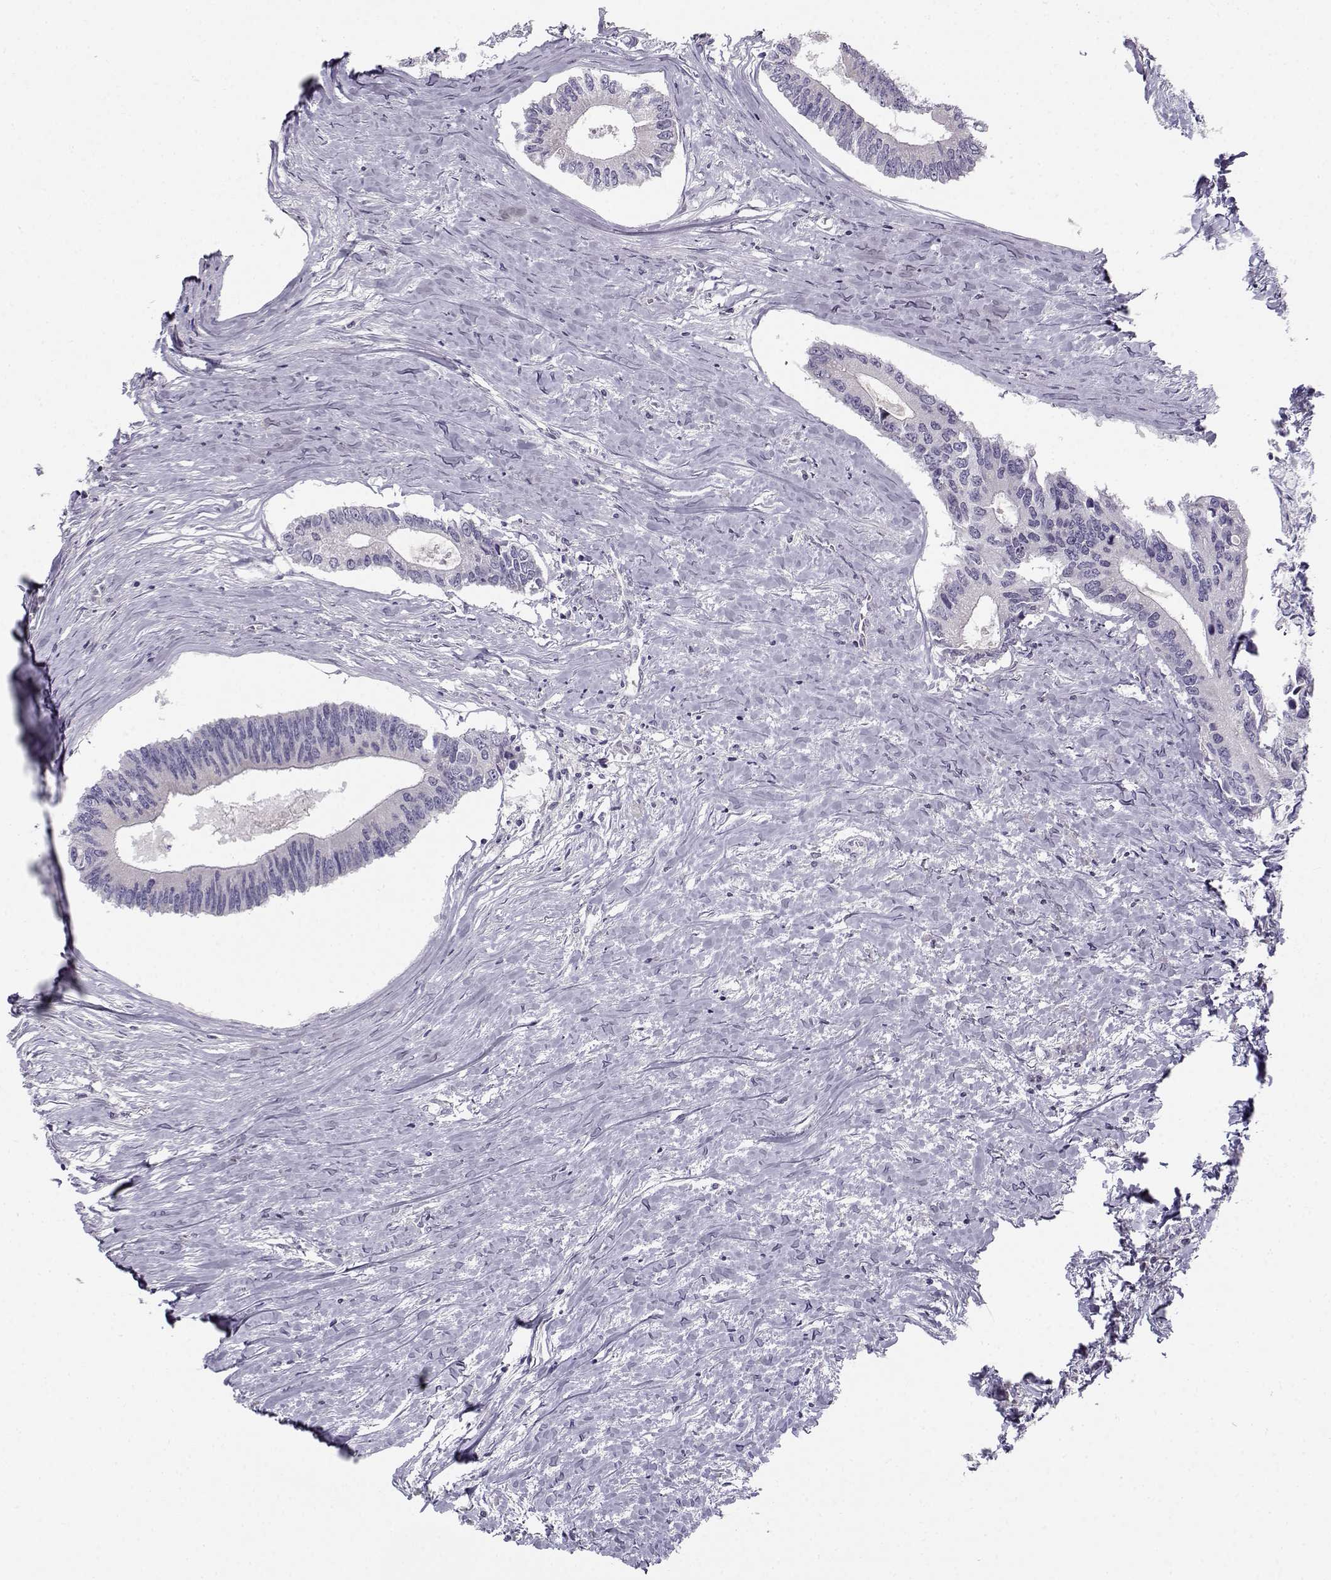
{"staining": {"intensity": "negative", "quantity": "none", "location": "none"}, "tissue": "colorectal cancer", "cell_type": "Tumor cells", "image_type": "cancer", "snomed": [{"axis": "morphology", "description": "Adenocarcinoma, NOS"}, {"axis": "topography", "description": "Colon"}], "caption": "Immunohistochemical staining of colorectal cancer (adenocarcinoma) shows no significant positivity in tumor cells.", "gene": "DDX25", "patient": {"sex": "male", "age": 53}}